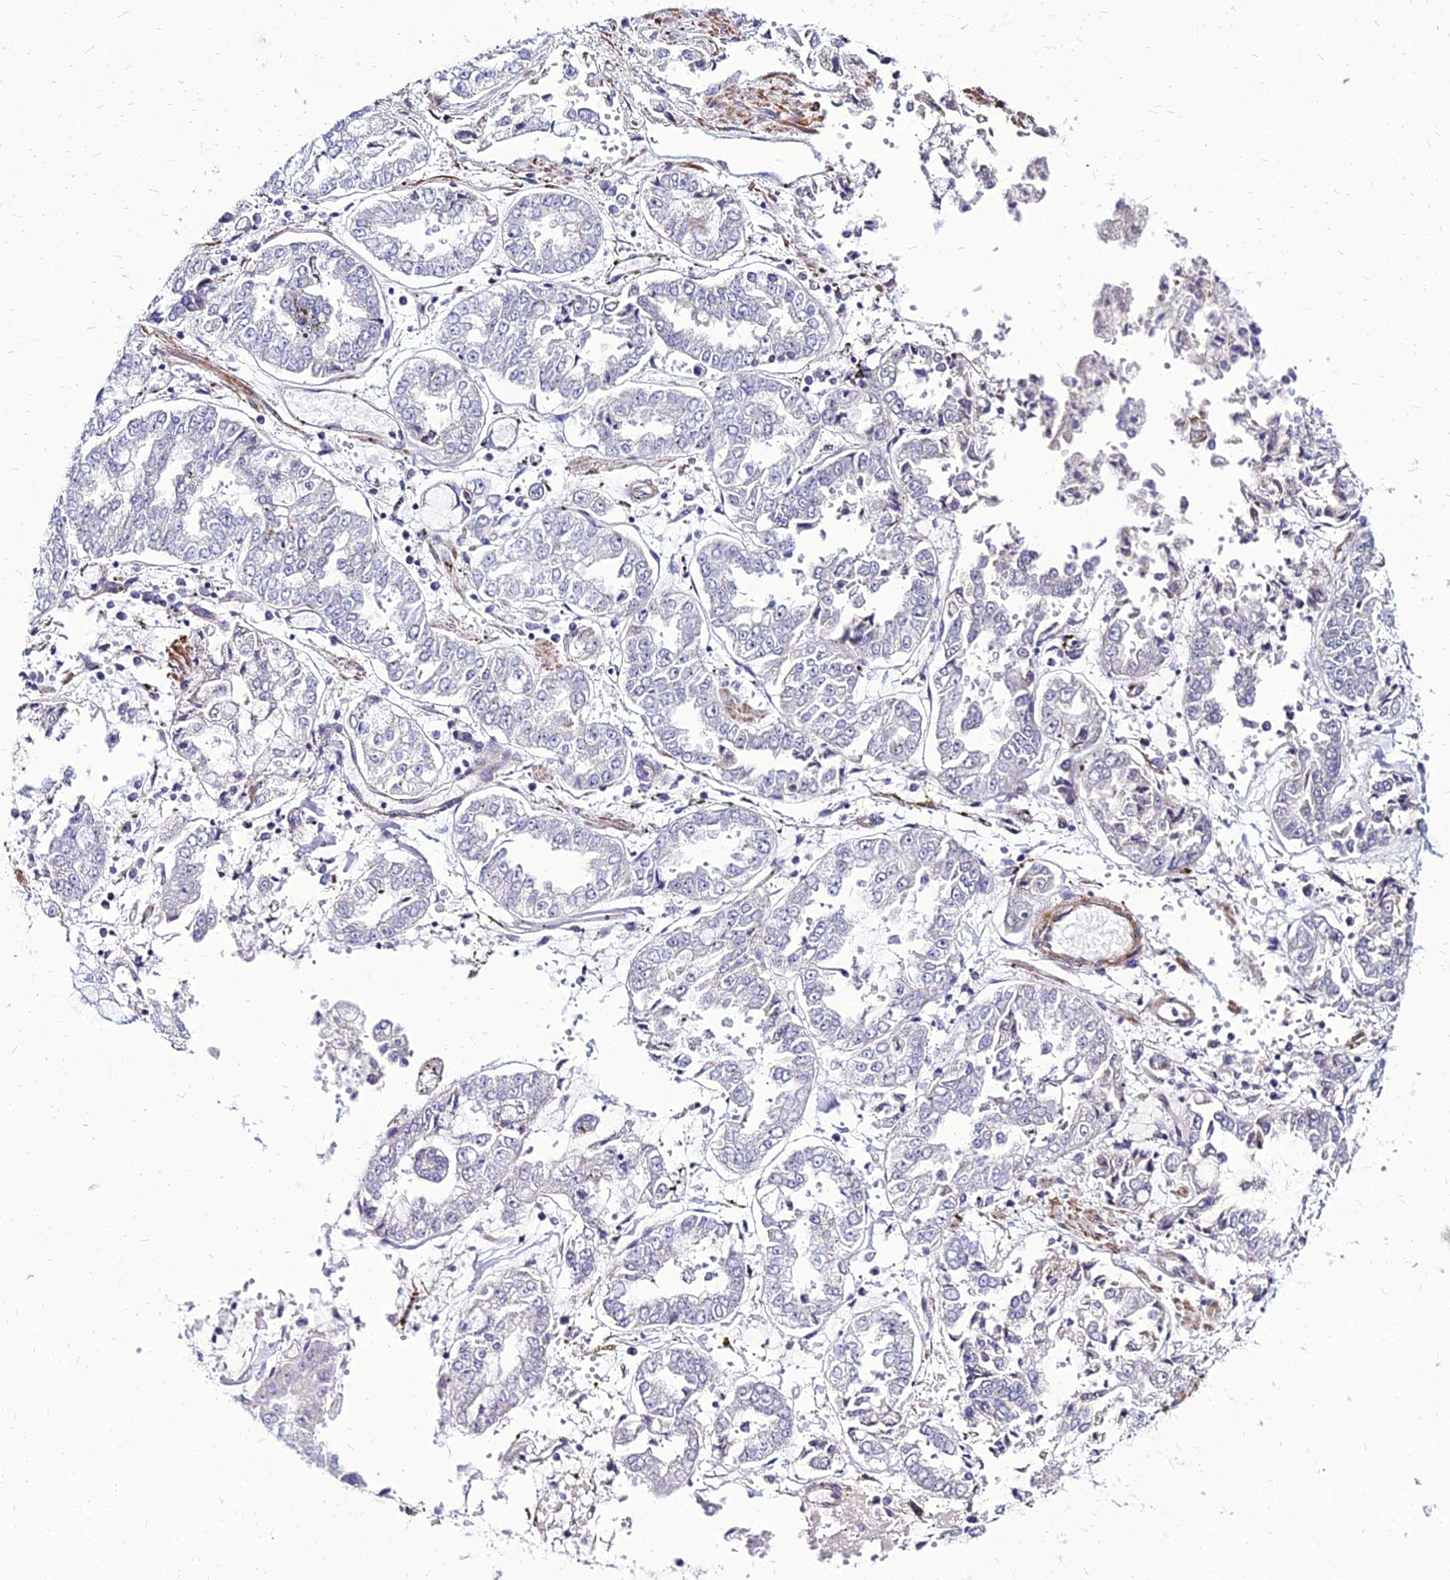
{"staining": {"intensity": "negative", "quantity": "none", "location": "none"}, "tissue": "stomach cancer", "cell_type": "Tumor cells", "image_type": "cancer", "snomed": [{"axis": "morphology", "description": "Adenocarcinoma, NOS"}, {"axis": "topography", "description": "Stomach"}], "caption": "Tumor cells show no significant expression in stomach cancer (adenocarcinoma).", "gene": "YEATS2", "patient": {"sex": "male", "age": 76}}